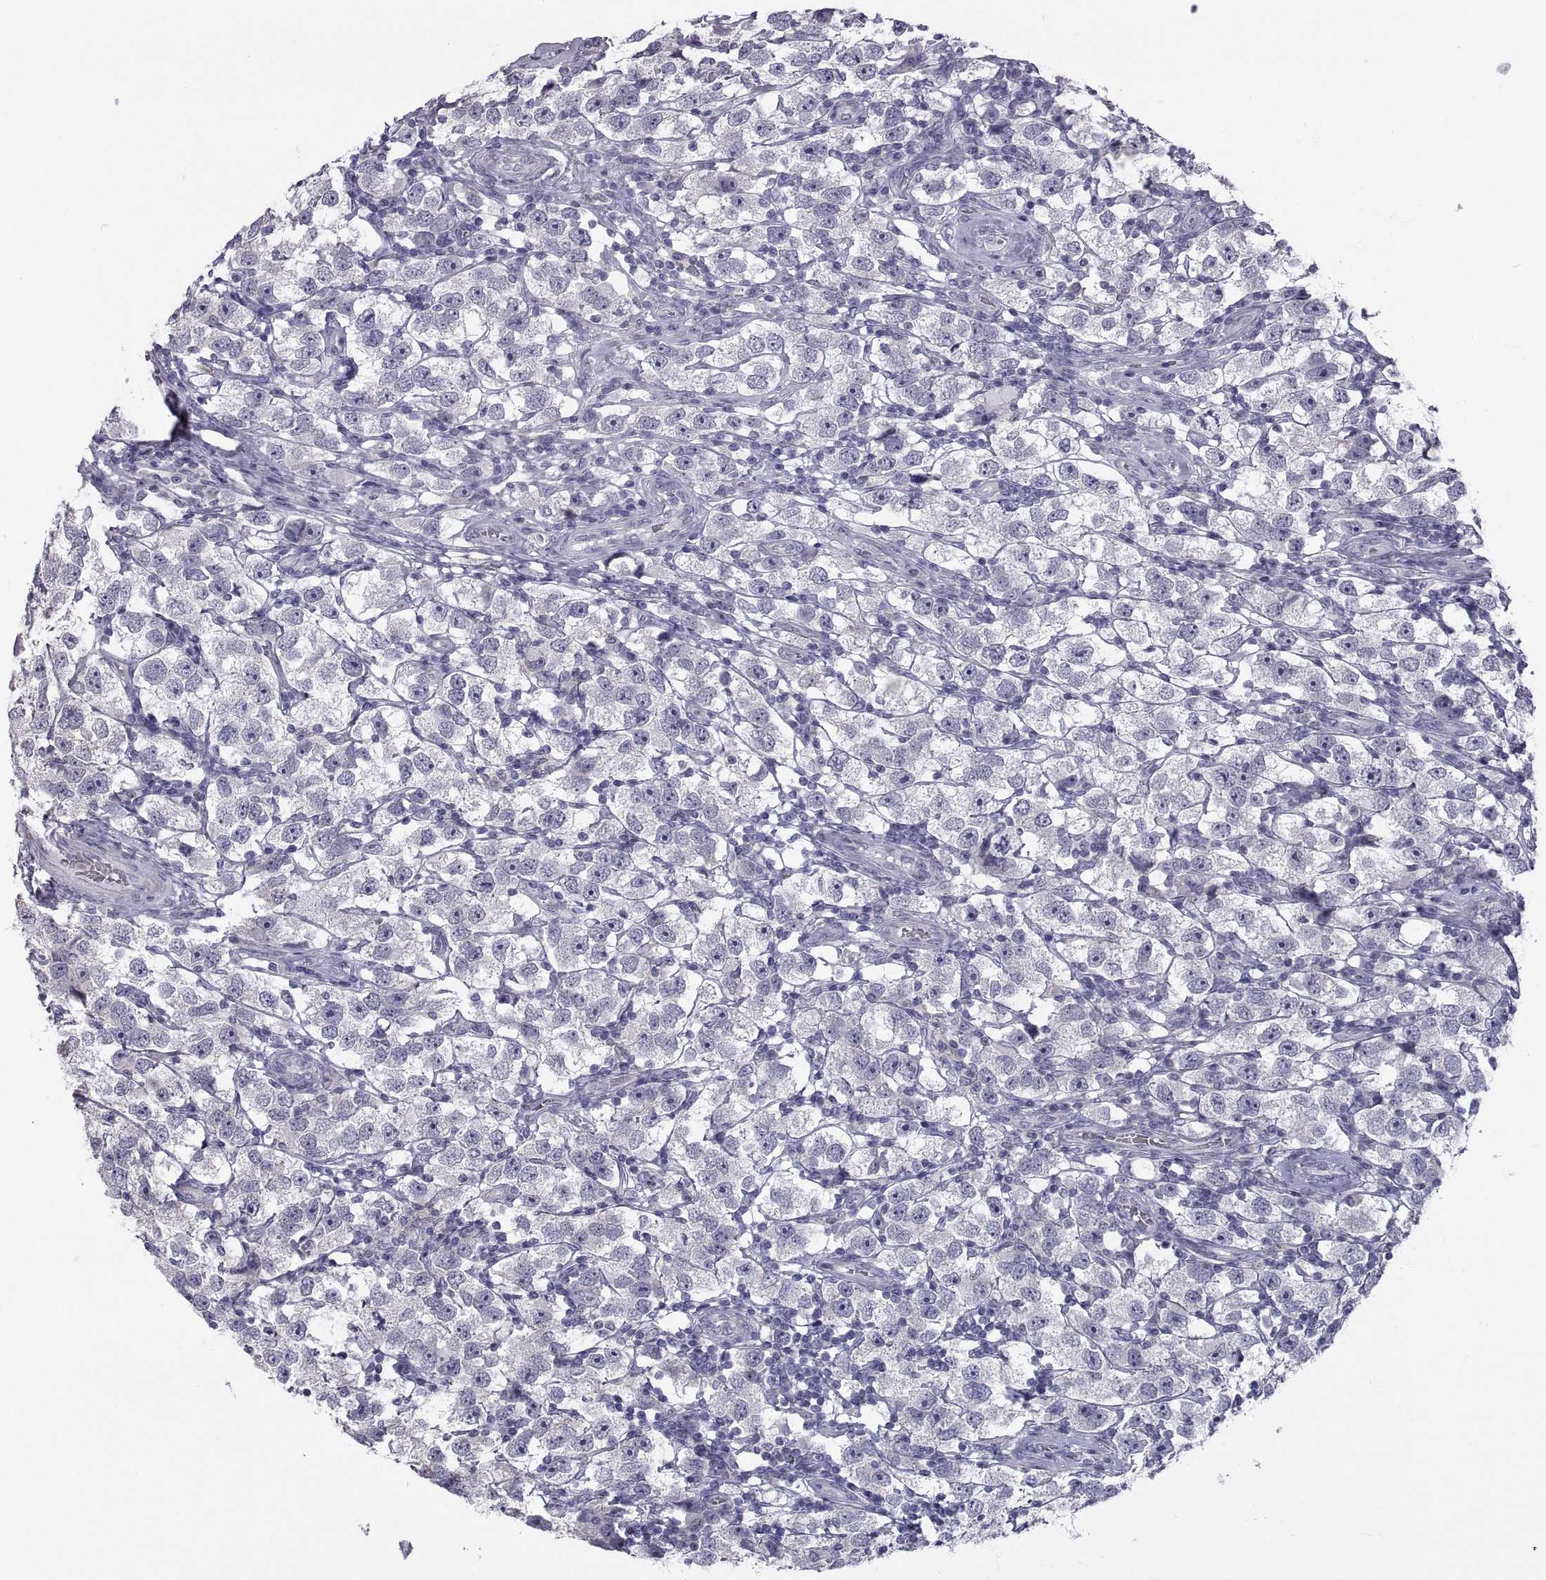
{"staining": {"intensity": "negative", "quantity": "none", "location": "none"}, "tissue": "testis cancer", "cell_type": "Tumor cells", "image_type": "cancer", "snomed": [{"axis": "morphology", "description": "Seminoma, NOS"}, {"axis": "topography", "description": "Testis"}], "caption": "This is an immunohistochemistry histopathology image of testis cancer (seminoma). There is no positivity in tumor cells.", "gene": "ZNF185", "patient": {"sex": "male", "age": 26}}